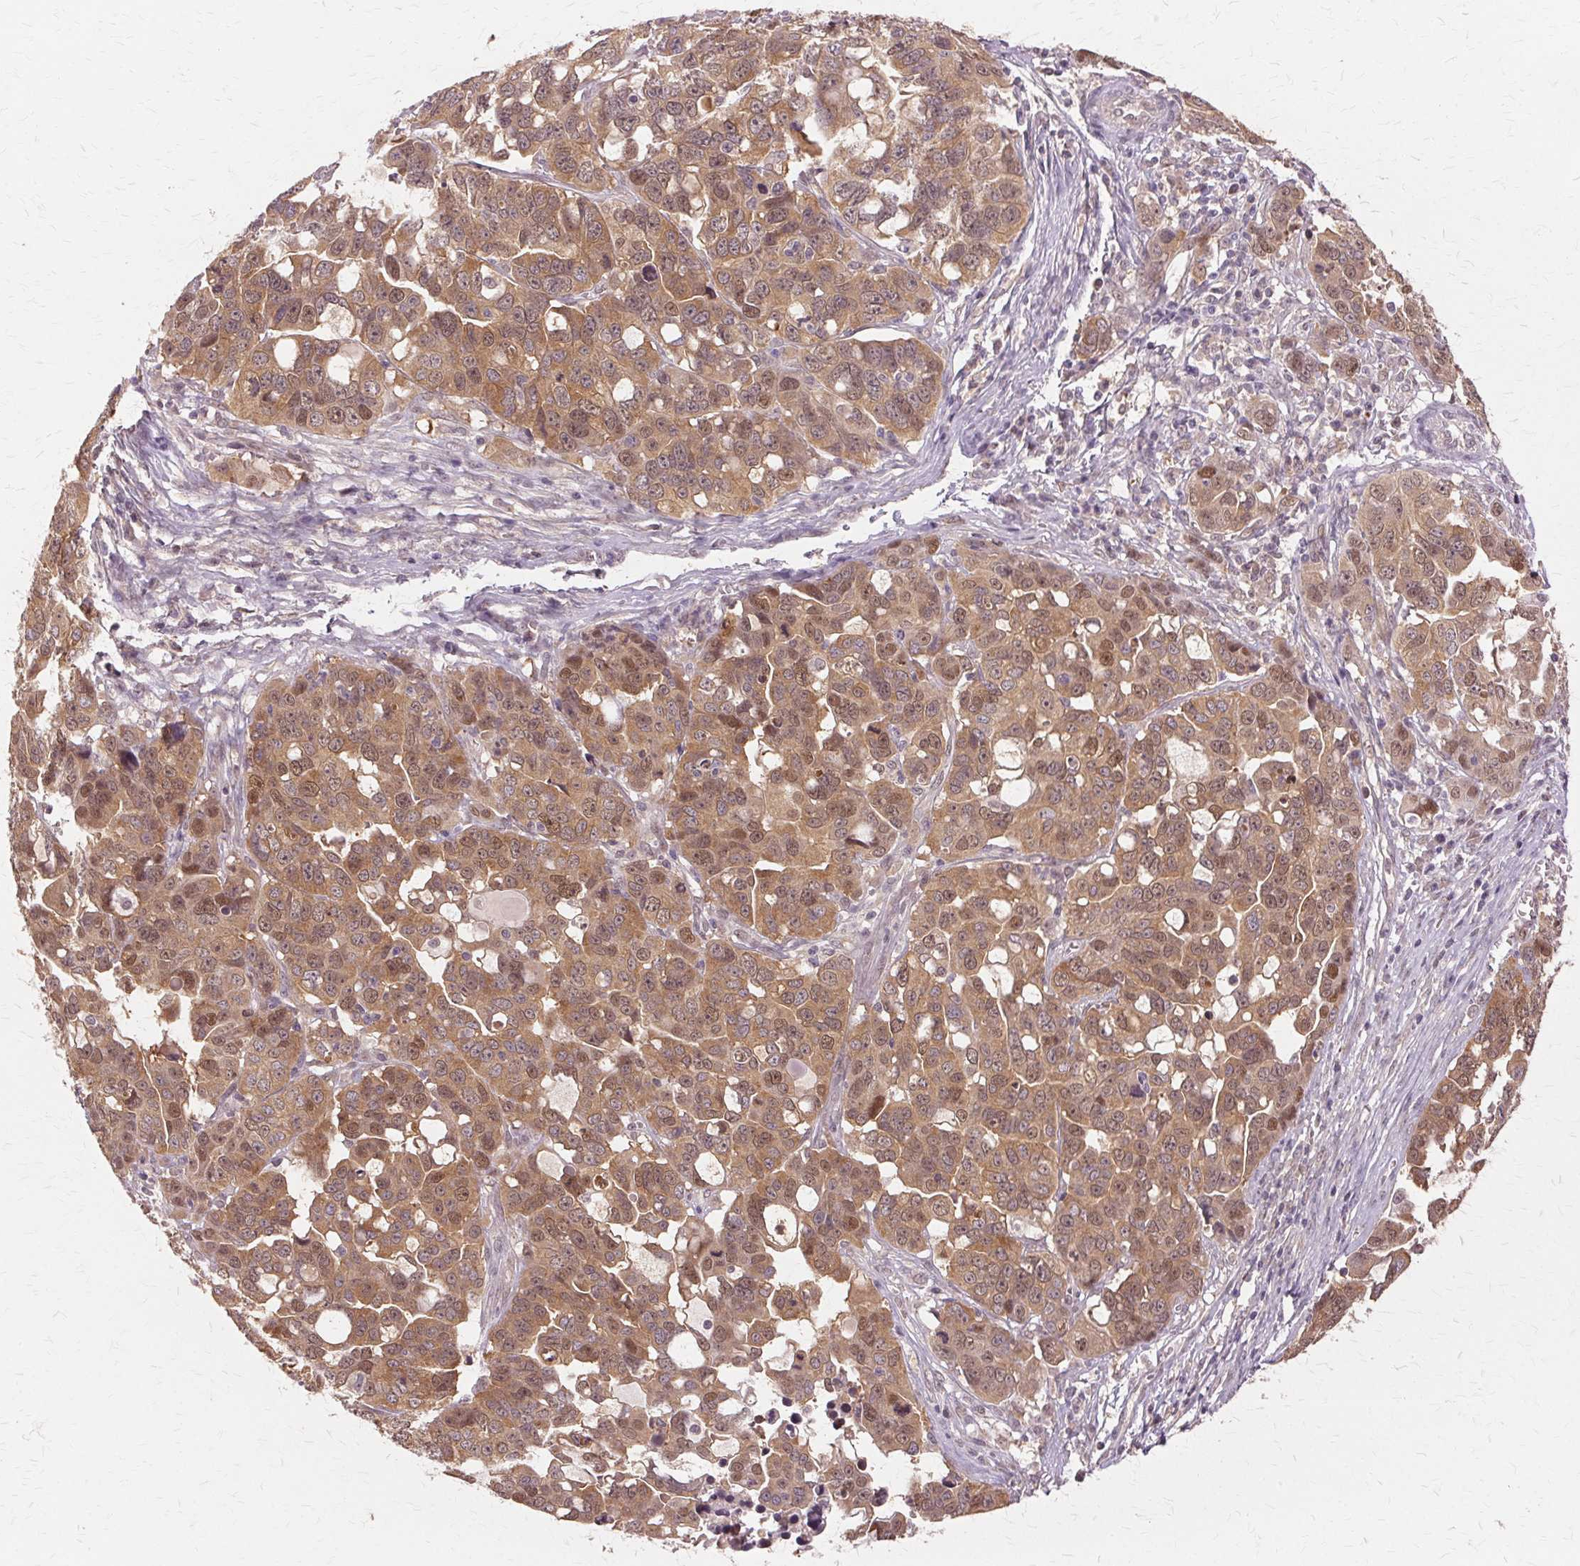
{"staining": {"intensity": "moderate", "quantity": ">75%", "location": "cytoplasmic/membranous,nuclear"}, "tissue": "ovarian cancer", "cell_type": "Tumor cells", "image_type": "cancer", "snomed": [{"axis": "morphology", "description": "Carcinoma, endometroid"}, {"axis": "topography", "description": "Ovary"}], "caption": "Tumor cells show medium levels of moderate cytoplasmic/membranous and nuclear expression in about >75% of cells in human ovarian endometroid carcinoma.", "gene": "PRMT5", "patient": {"sex": "female", "age": 78}}